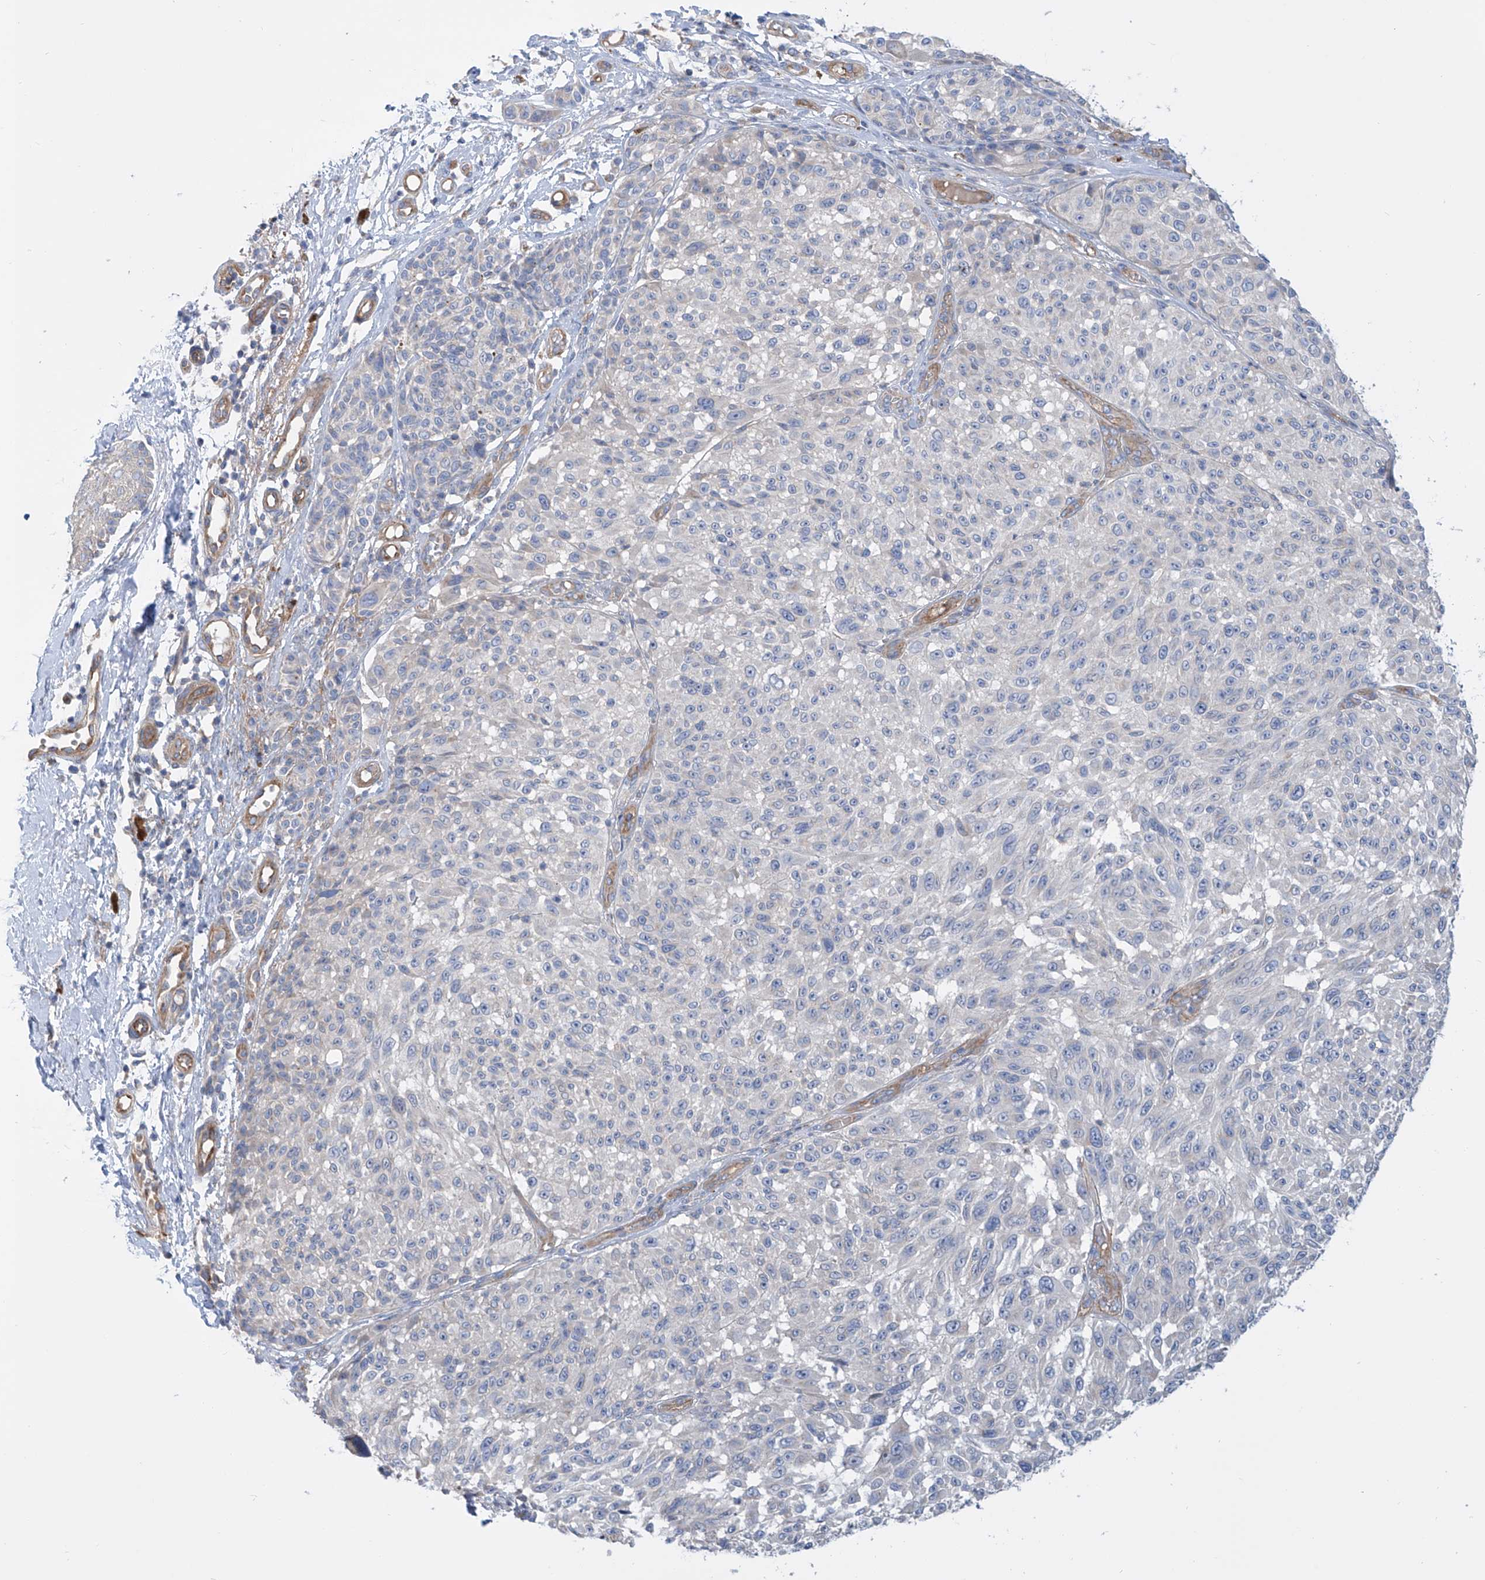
{"staining": {"intensity": "negative", "quantity": "none", "location": "none"}, "tissue": "melanoma", "cell_type": "Tumor cells", "image_type": "cancer", "snomed": [{"axis": "morphology", "description": "Malignant melanoma, NOS"}, {"axis": "topography", "description": "Skin"}], "caption": "Immunohistochemistry (IHC) image of neoplastic tissue: melanoma stained with DAB (3,3'-diaminobenzidine) shows no significant protein positivity in tumor cells.", "gene": "TMEM209", "patient": {"sex": "male", "age": 83}}